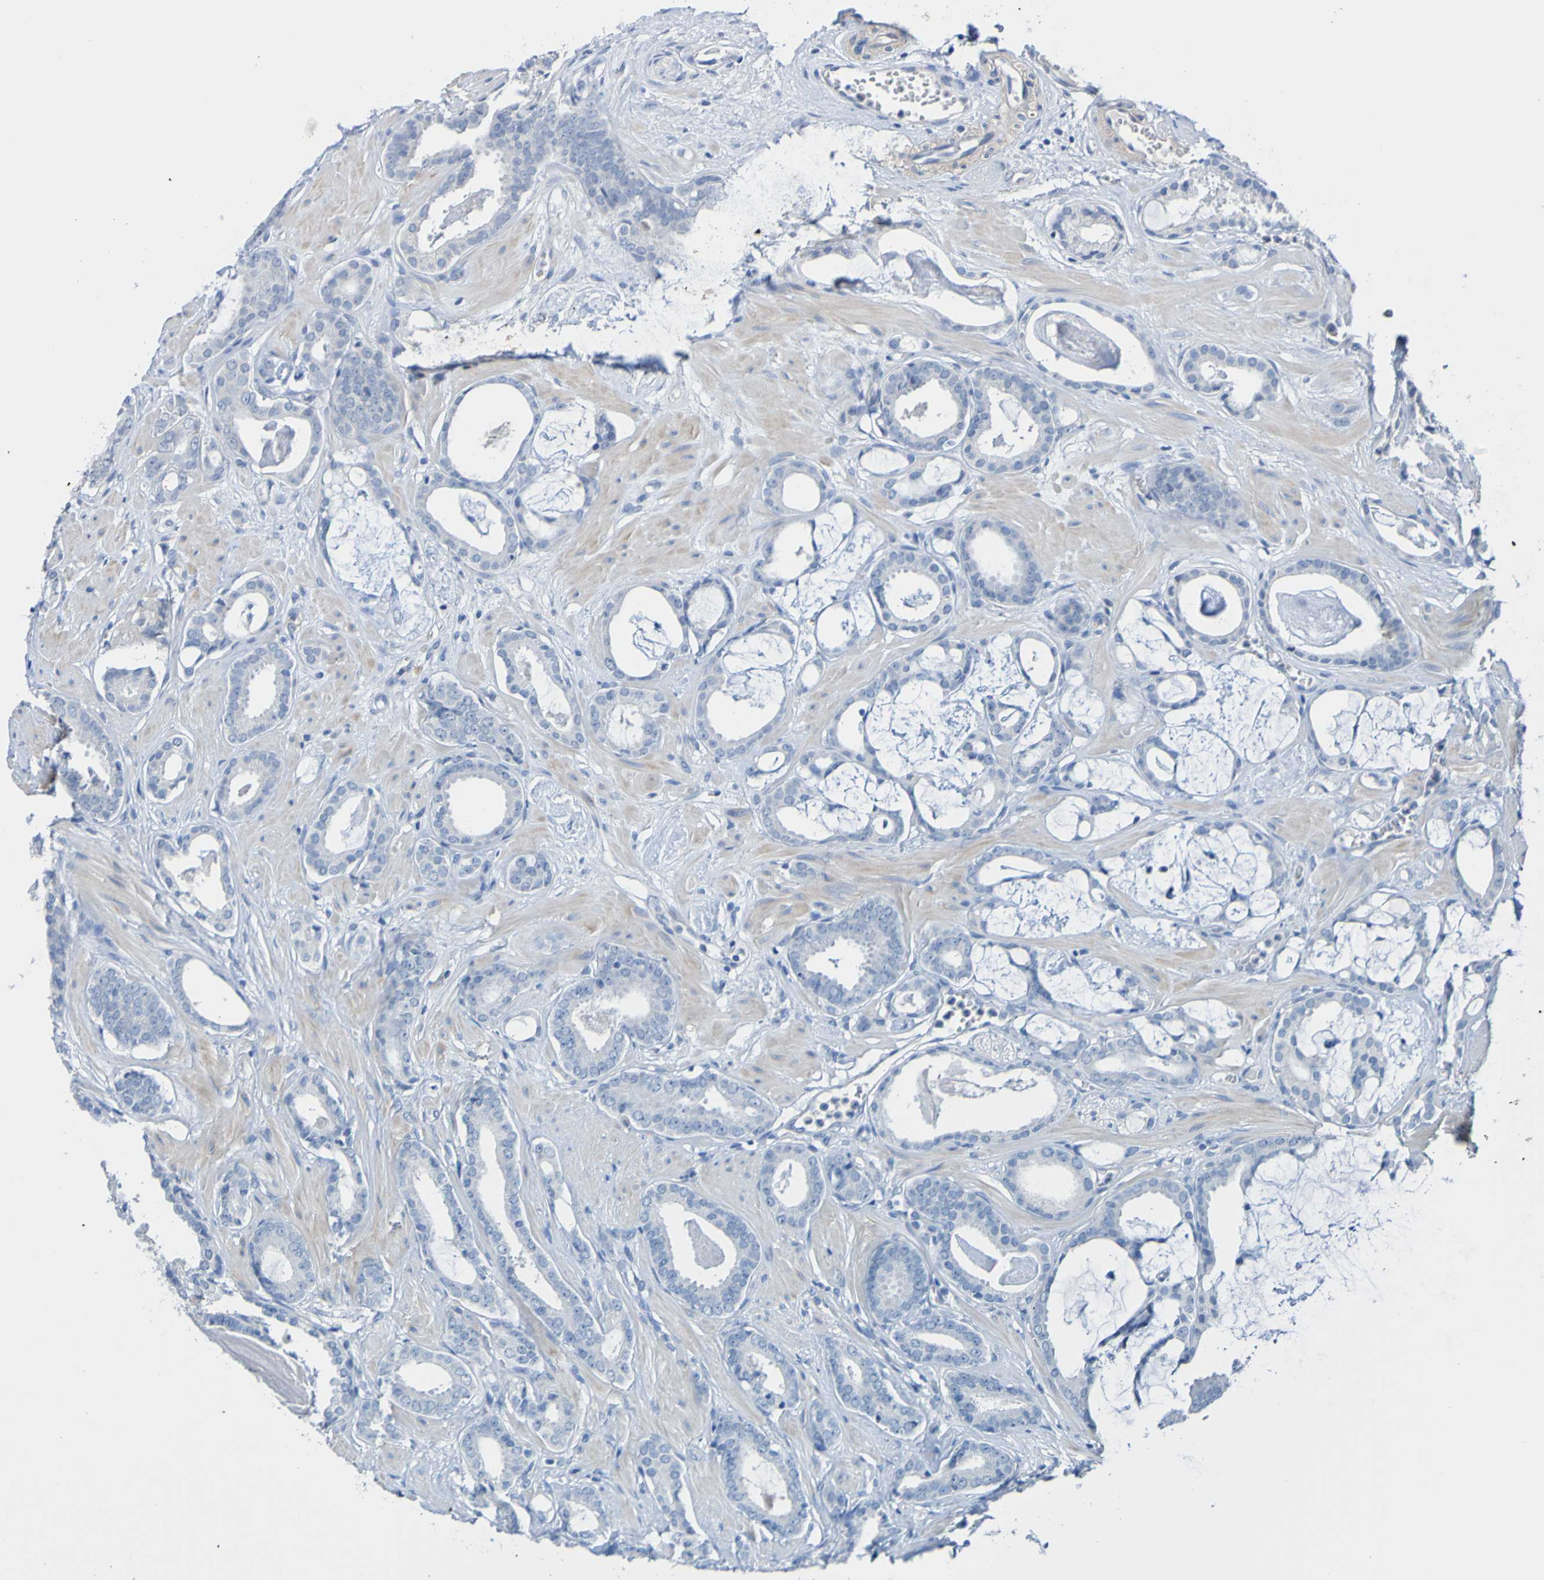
{"staining": {"intensity": "negative", "quantity": "none", "location": "none"}, "tissue": "prostate cancer", "cell_type": "Tumor cells", "image_type": "cancer", "snomed": [{"axis": "morphology", "description": "Adenocarcinoma, Low grade"}, {"axis": "topography", "description": "Prostate"}], "caption": "High magnification brightfield microscopy of prostate low-grade adenocarcinoma stained with DAB (brown) and counterstained with hematoxylin (blue): tumor cells show no significant staining.", "gene": "ACMSD", "patient": {"sex": "male", "age": 53}}